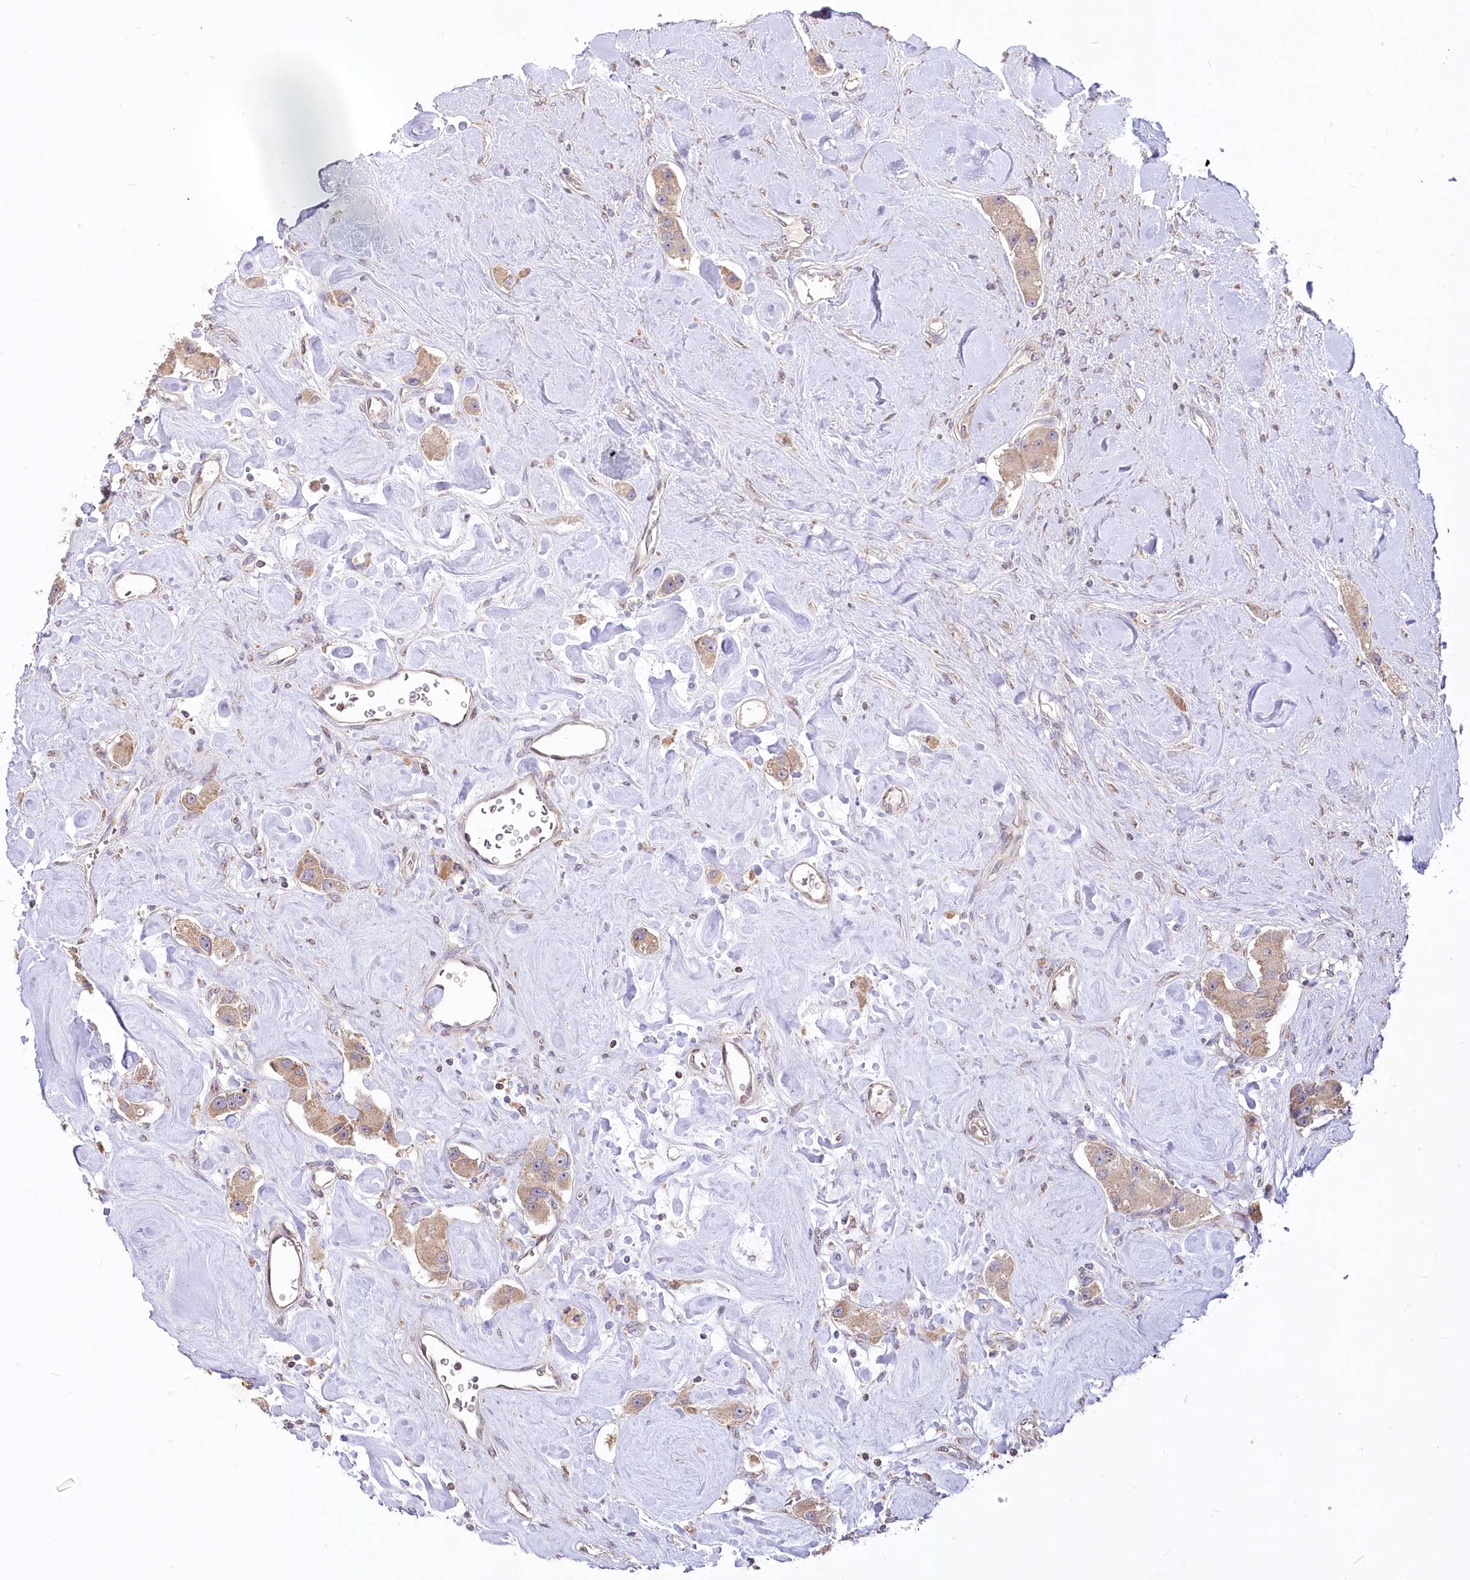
{"staining": {"intensity": "weak", "quantity": ">75%", "location": "cytoplasmic/membranous"}, "tissue": "carcinoid", "cell_type": "Tumor cells", "image_type": "cancer", "snomed": [{"axis": "morphology", "description": "Carcinoid, malignant, NOS"}, {"axis": "topography", "description": "Pancreas"}], "caption": "Immunohistochemical staining of human carcinoid shows low levels of weak cytoplasmic/membranous expression in about >75% of tumor cells.", "gene": "STT3B", "patient": {"sex": "male", "age": 41}}